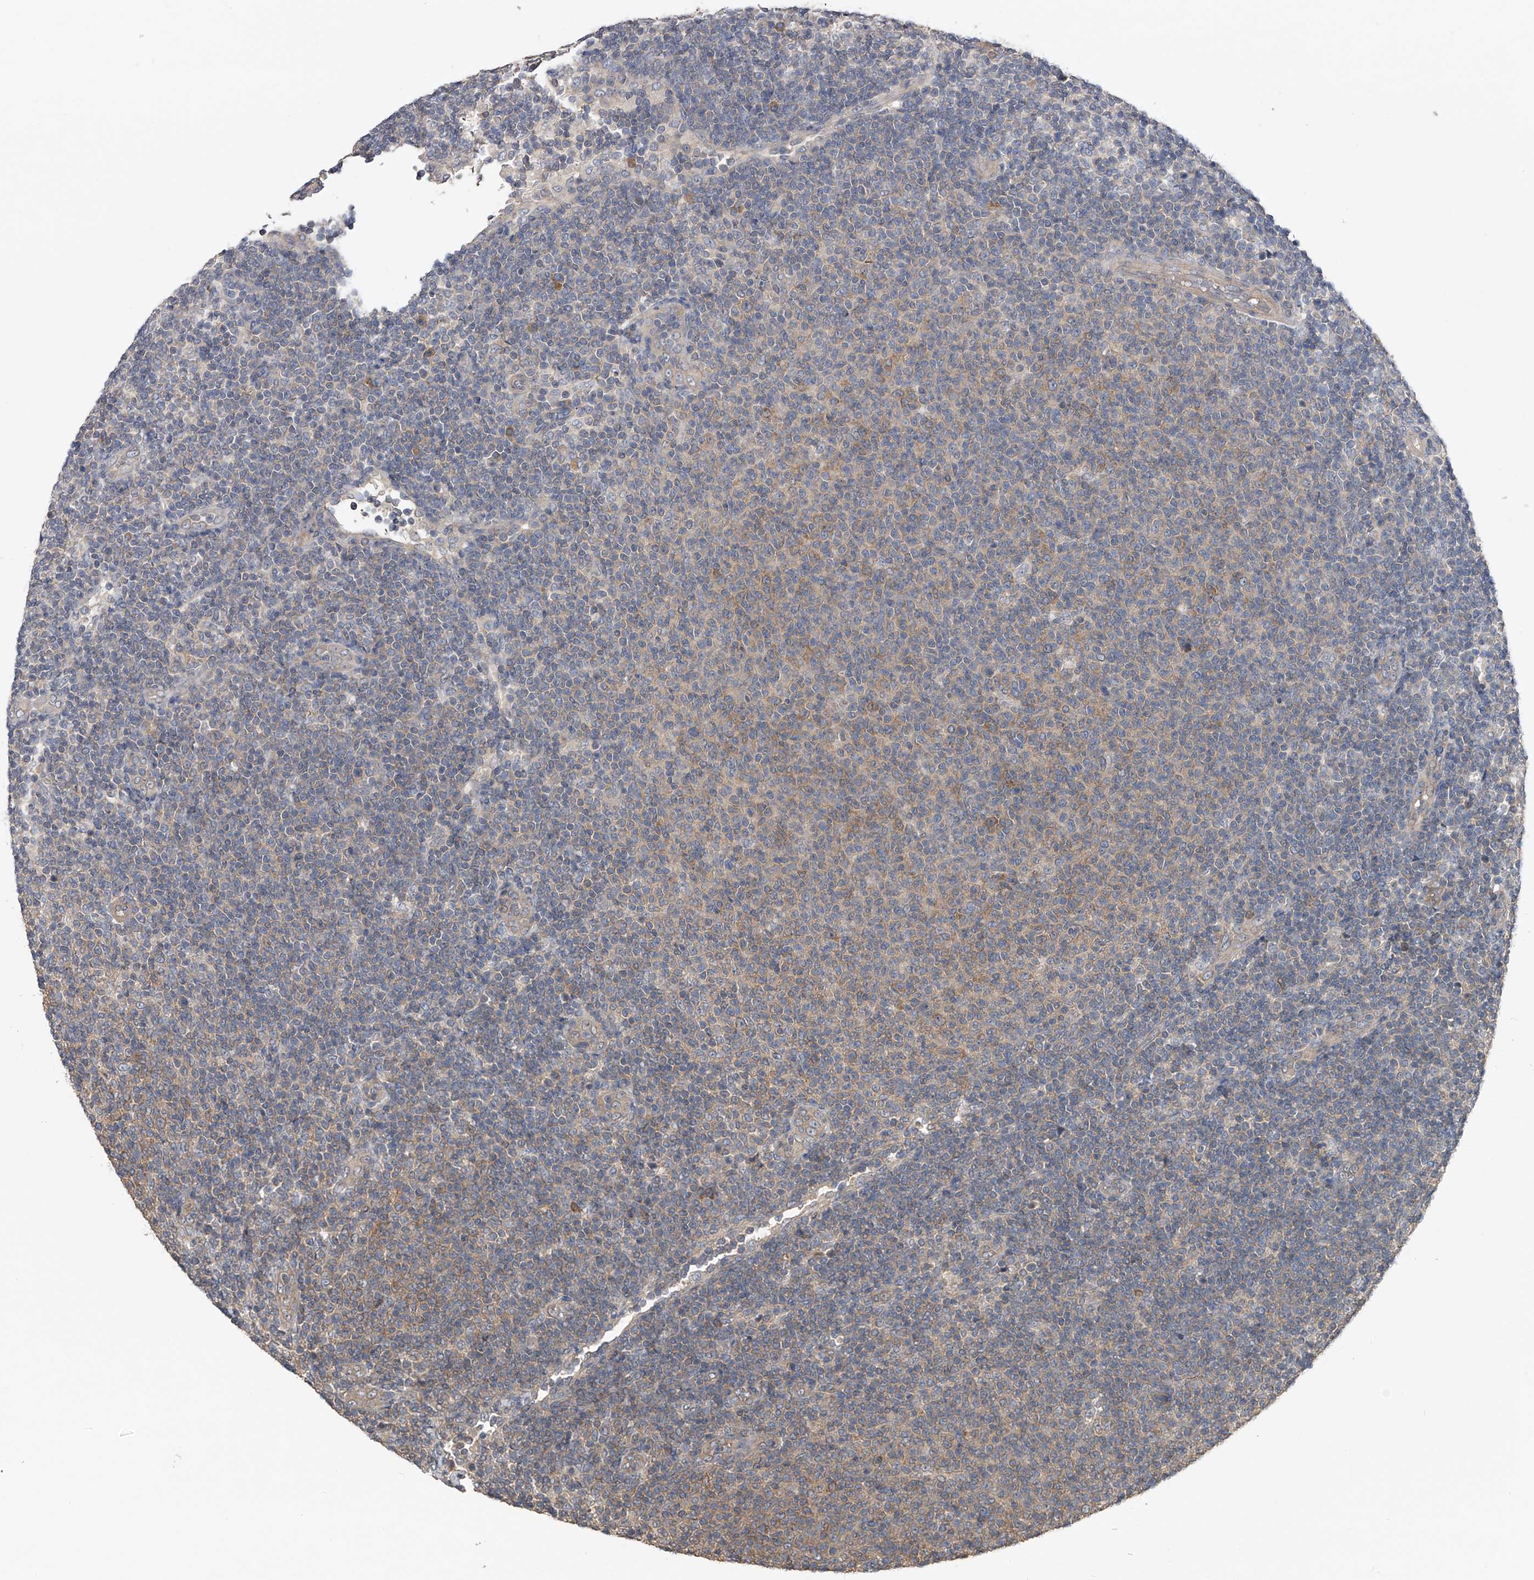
{"staining": {"intensity": "negative", "quantity": "none", "location": "none"}, "tissue": "lymphoma", "cell_type": "Tumor cells", "image_type": "cancer", "snomed": [{"axis": "morphology", "description": "Malignant lymphoma, non-Hodgkin's type, Low grade"}, {"axis": "topography", "description": "Lymph node"}], "caption": "IHC of human malignant lymphoma, non-Hodgkin's type (low-grade) displays no expression in tumor cells. Brightfield microscopy of immunohistochemistry (IHC) stained with DAB (3,3'-diaminobenzidine) (brown) and hematoxylin (blue), captured at high magnification.", "gene": "CFAP298", "patient": {"sex": "male", "age": 66}}